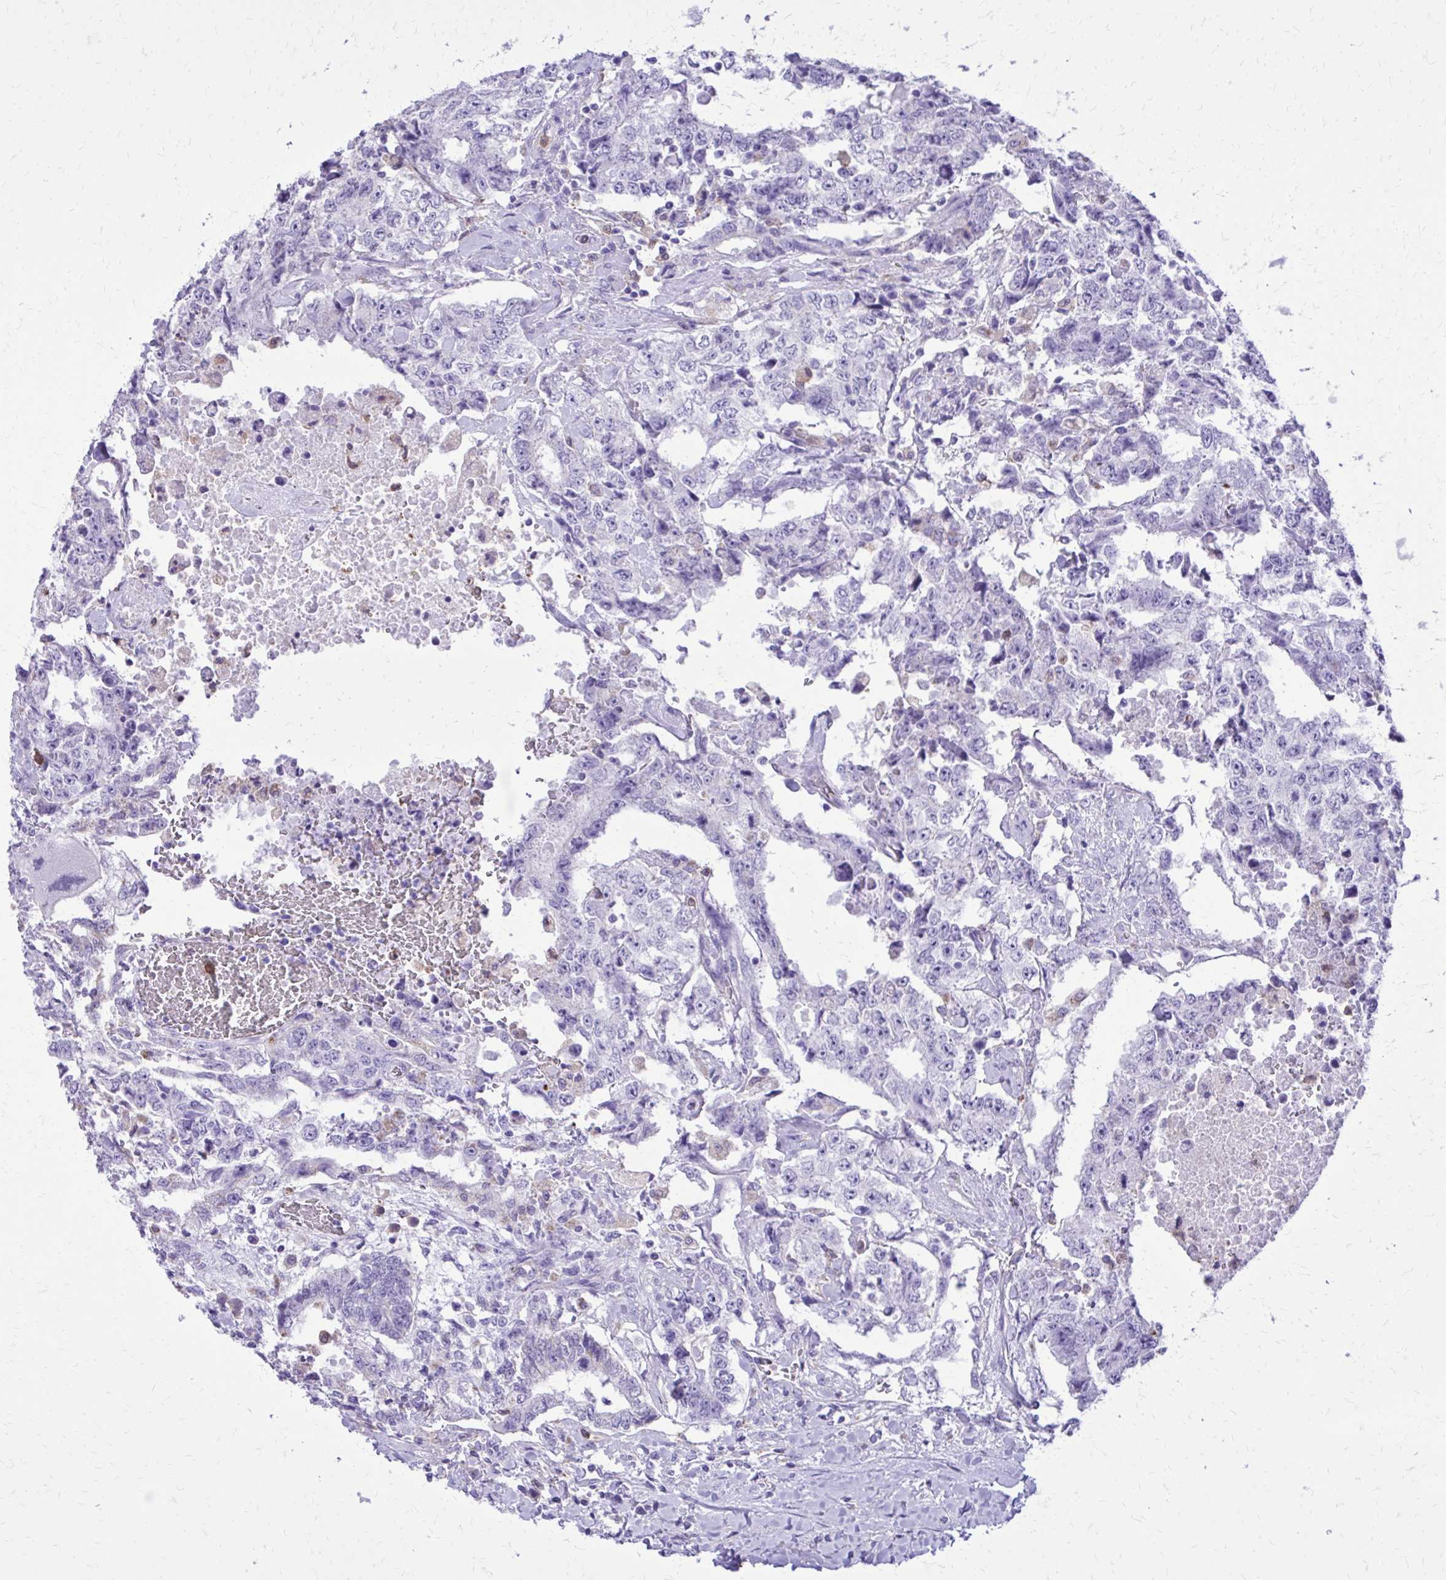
{"staining": {"intensity": "negative", "quantity": "none", "location": "none"}, "tissue": "testis cancer", "cell_type": "Tumor cells", "image_type": "cancer", "snomed": [{"axis": "morphology", "description": "Carcinoma, Embryonal, NOS"}, {"axis": "topography", "description": "Testis"}], "caption": "An immunohistochemistry photomicrograph of embryonal carcinoma (testis) is shown. There is no staining in tumor cells of embryonal carcinoma (testis). Nuclei are stained in blue.", "gene": "CAT", "patient": {"sex": "male", "age": 24}}